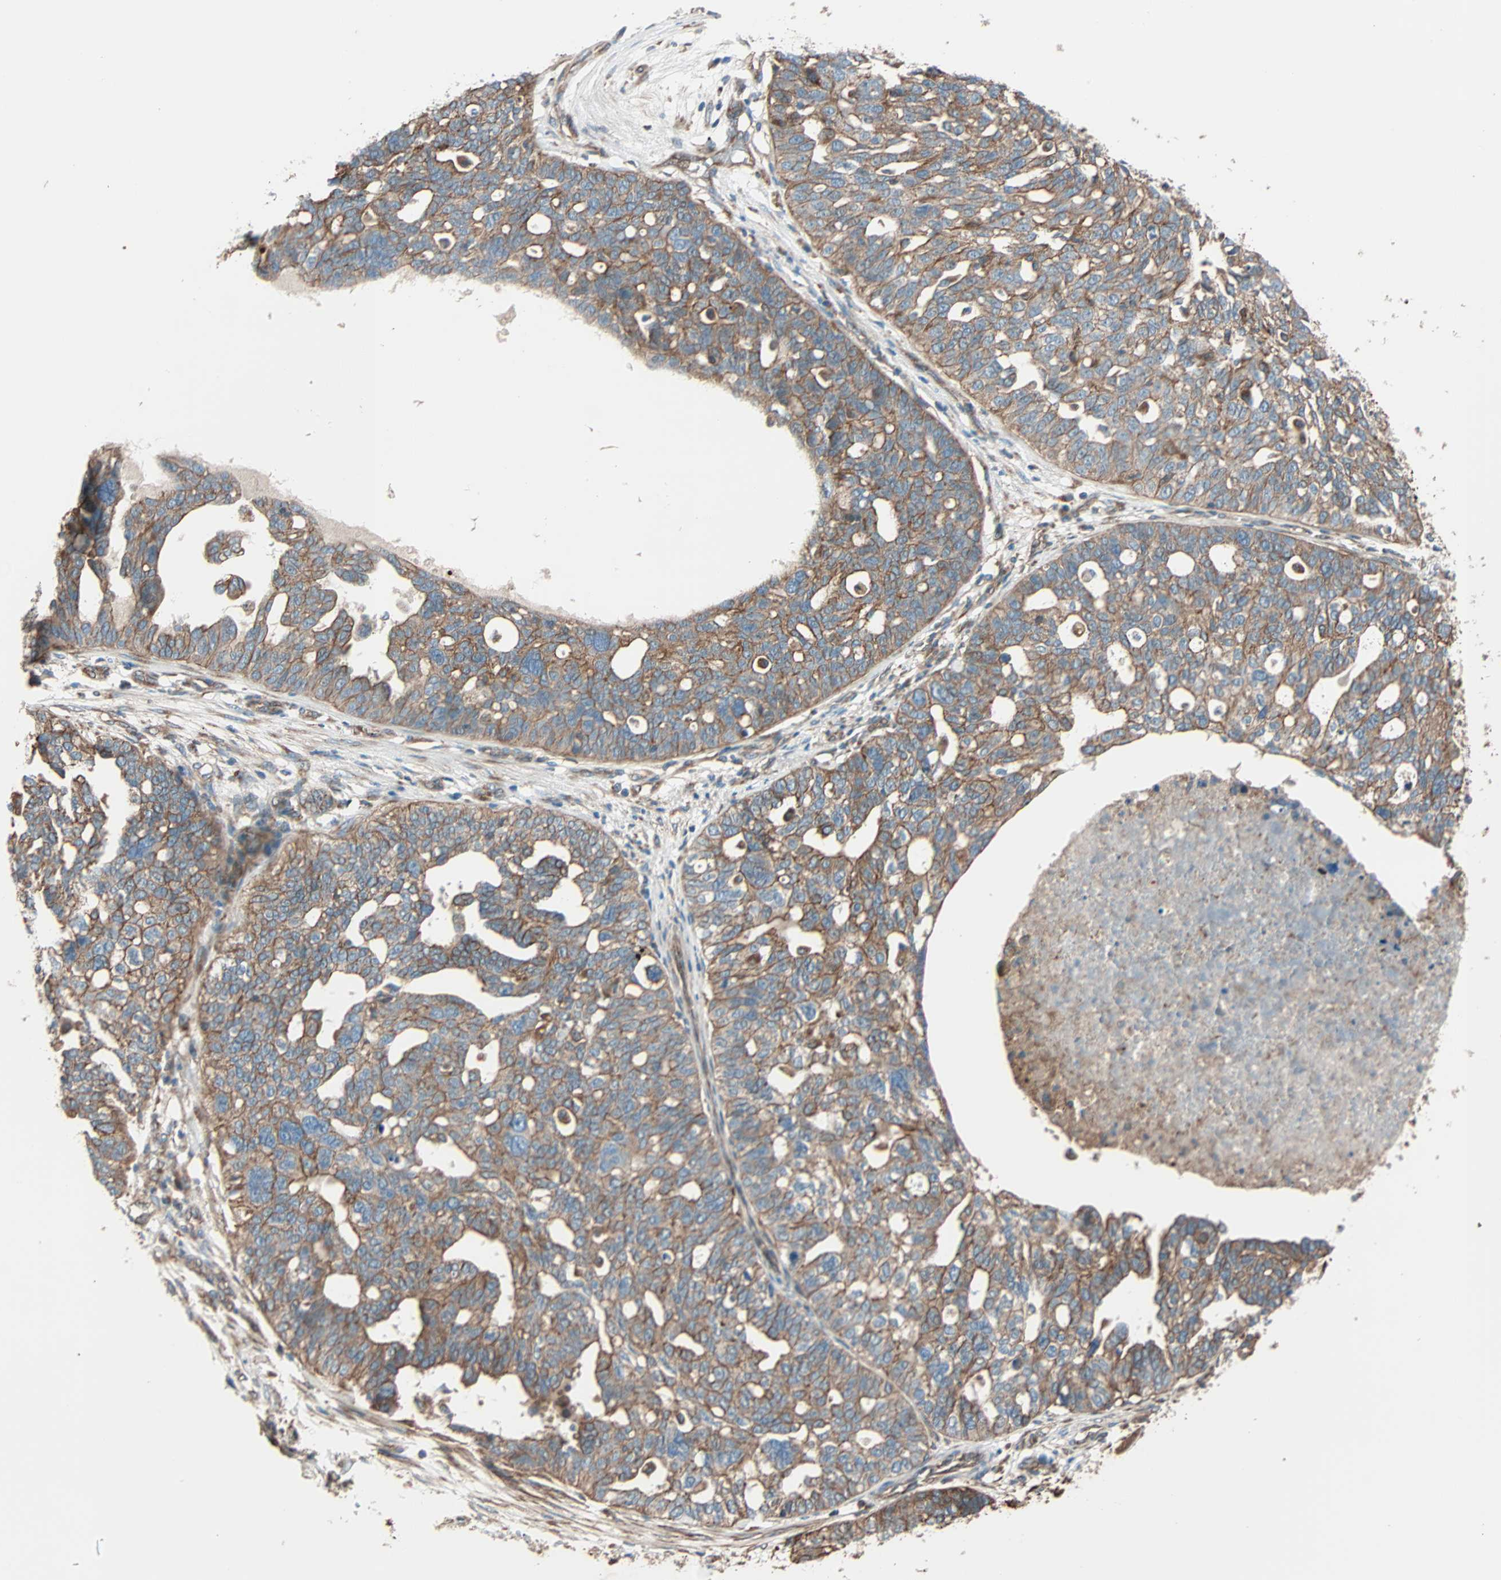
{"staining": {"intensity": "moderate", "quantity": ">75%", "location": "cytoplasmic/membranous"}, "tissue": "ovarian cancer", "cell_type": "Tumor cells", "image_type": "cancer", "snomed": [{"axis": "morphology", "description": "Cystadenocarcinoma, serous, NOS"}, {"axis": "topography", "description": "Ovary"}], "caption": "Immunohistochemical staining of ovarian serous cystadenocarcinoma displays moderate cytoplasmic/membranous protein expression in approximately >75% of tumor cells.", "gene": "PHYH", "patient": {"sex": "female", "age": 59}}